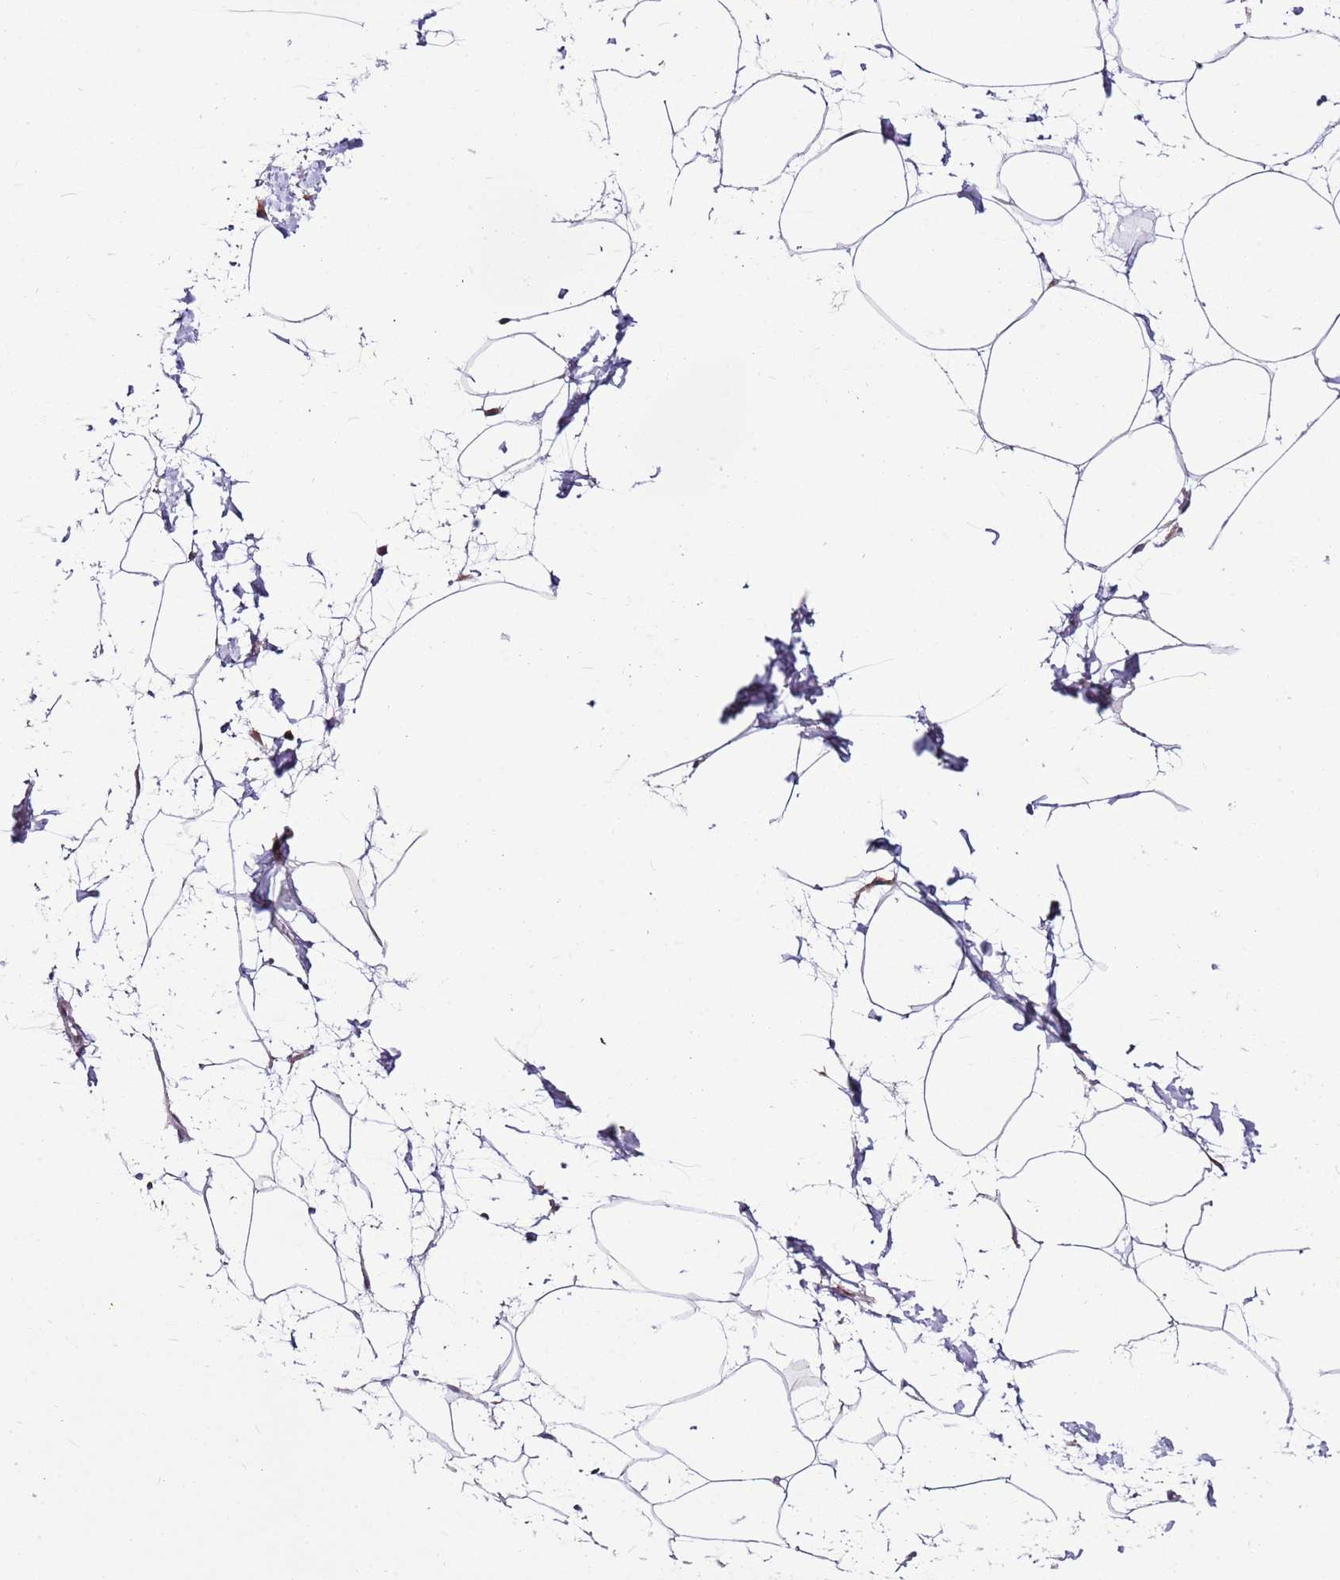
{"staining": {"intensity": "negative", "quantity": "none", "location": "none"}, "tissue": "adipose tissue", "cell_type": "Adipocytes", "image_type": "normal", "snomed": [{"axis": "morphology", "description": "Normal tissue, NOS"}, {"axis": "topography", "description": "Adipose tissue"}], "caption": "High magnification brightfield microscopy of unremarkable adipose tissue stained with DAB (brown) and counterstained with hematoxylin (blue): adipocytes show no significant expression.", "gene": "SLC38A5", "patient": {"sex": "female", "age": 37}}